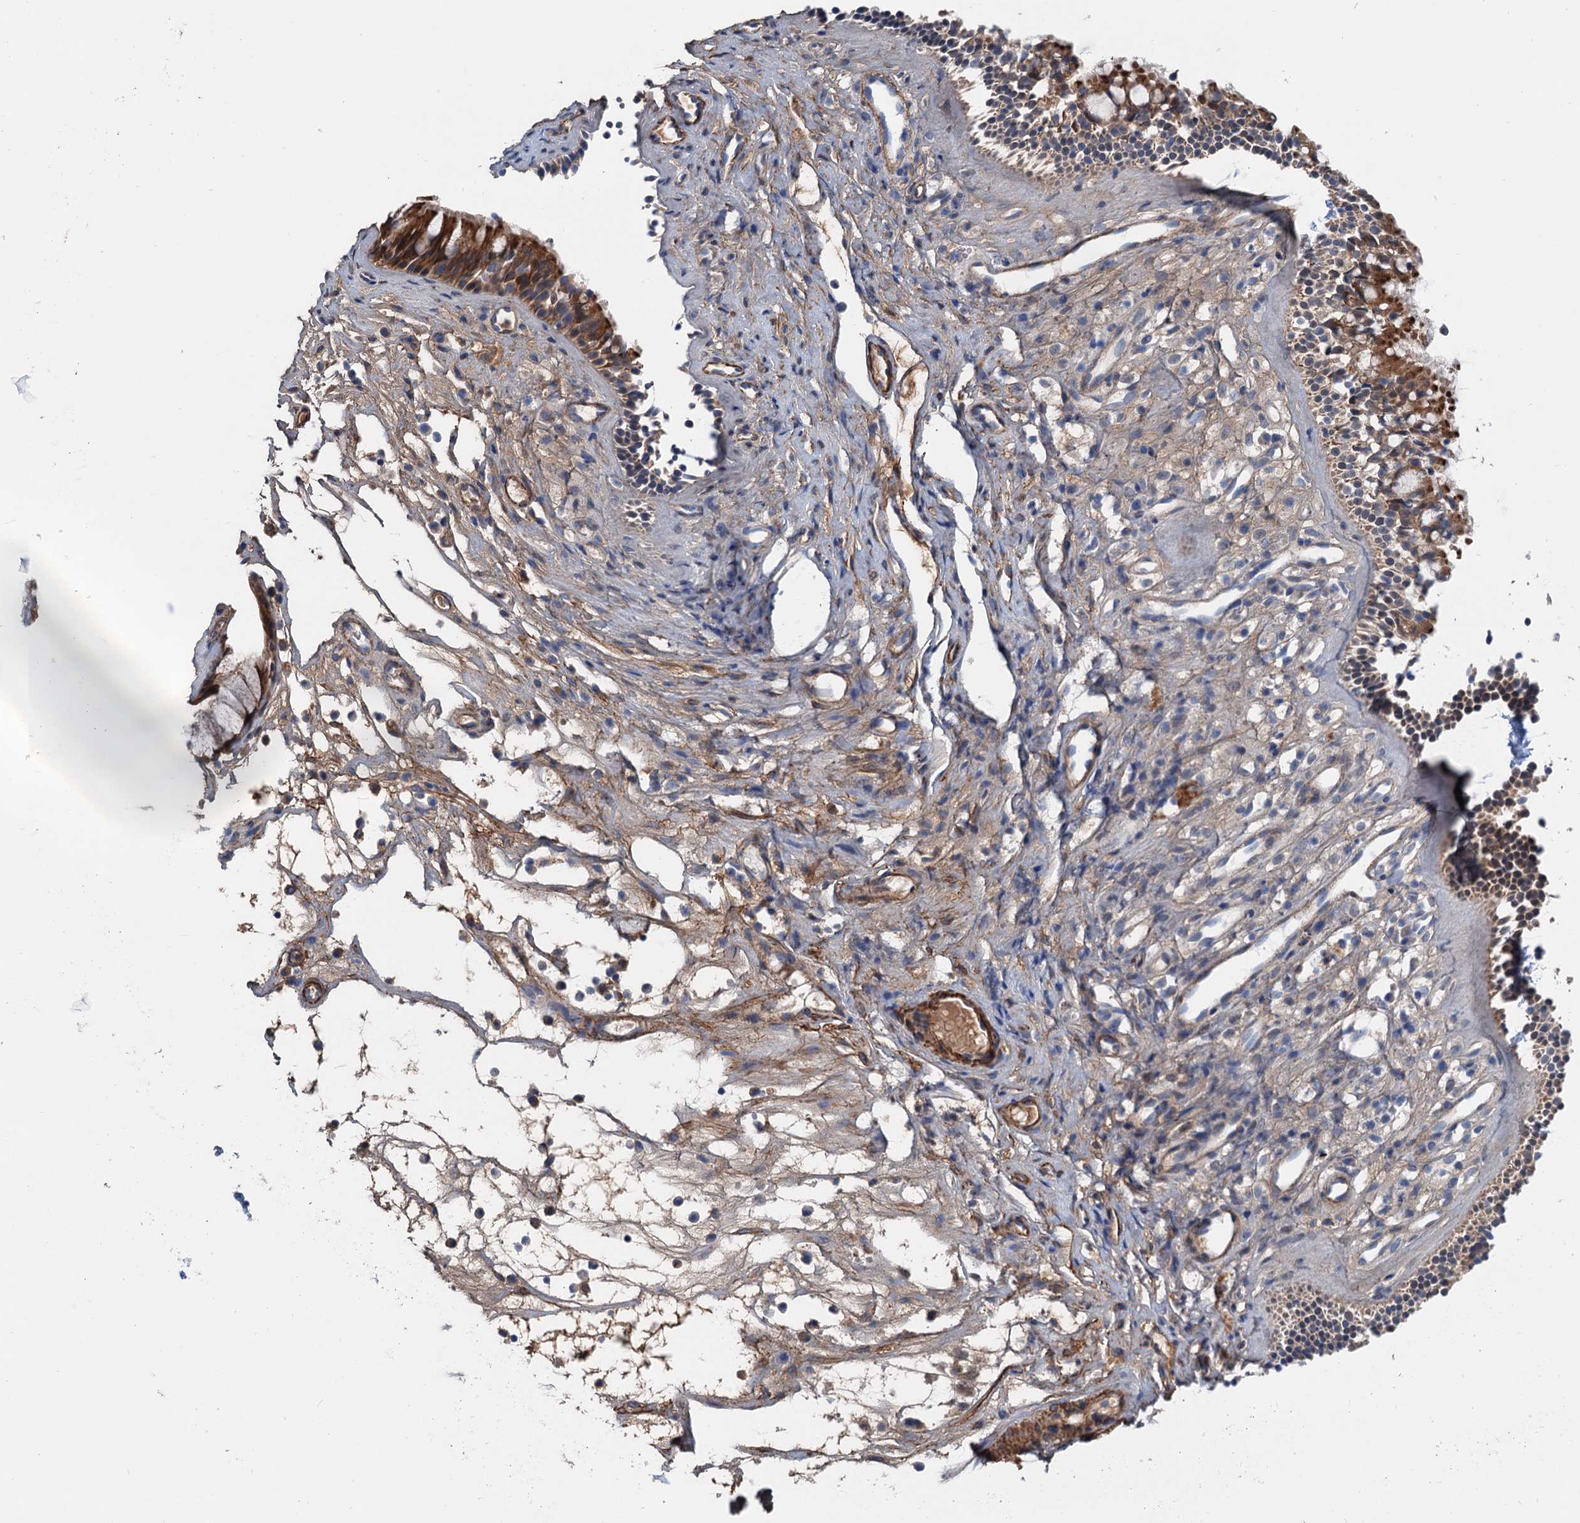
{"staining": {"intensity": "moderate", "quantity": ">75%", "location": "cytoplasmic/membranous"}, "tissue": "nasopharynx", "cell_type": "Respiratory epithelial cells", "image_type": "normal", "snomed": [{"axis": "morphology", "description": "Normal tissue, NOS"}, {"axis": "morphology", "description": "Inflammation, NOS"}, {"axis": "morphology", "description": "Malignant melanoma, Metastatic site"}, {"axis": "topography", "description": "Nasopharynx"}], "caption": "Protein expression analysis of normal nasopharynx exhibits moderate cytoplasmic/membranous positivity in approximately >75% of respiratory epithelial cells.", "gene": "CSTPP1", "patient": {"sex": "male", "age": 70}}